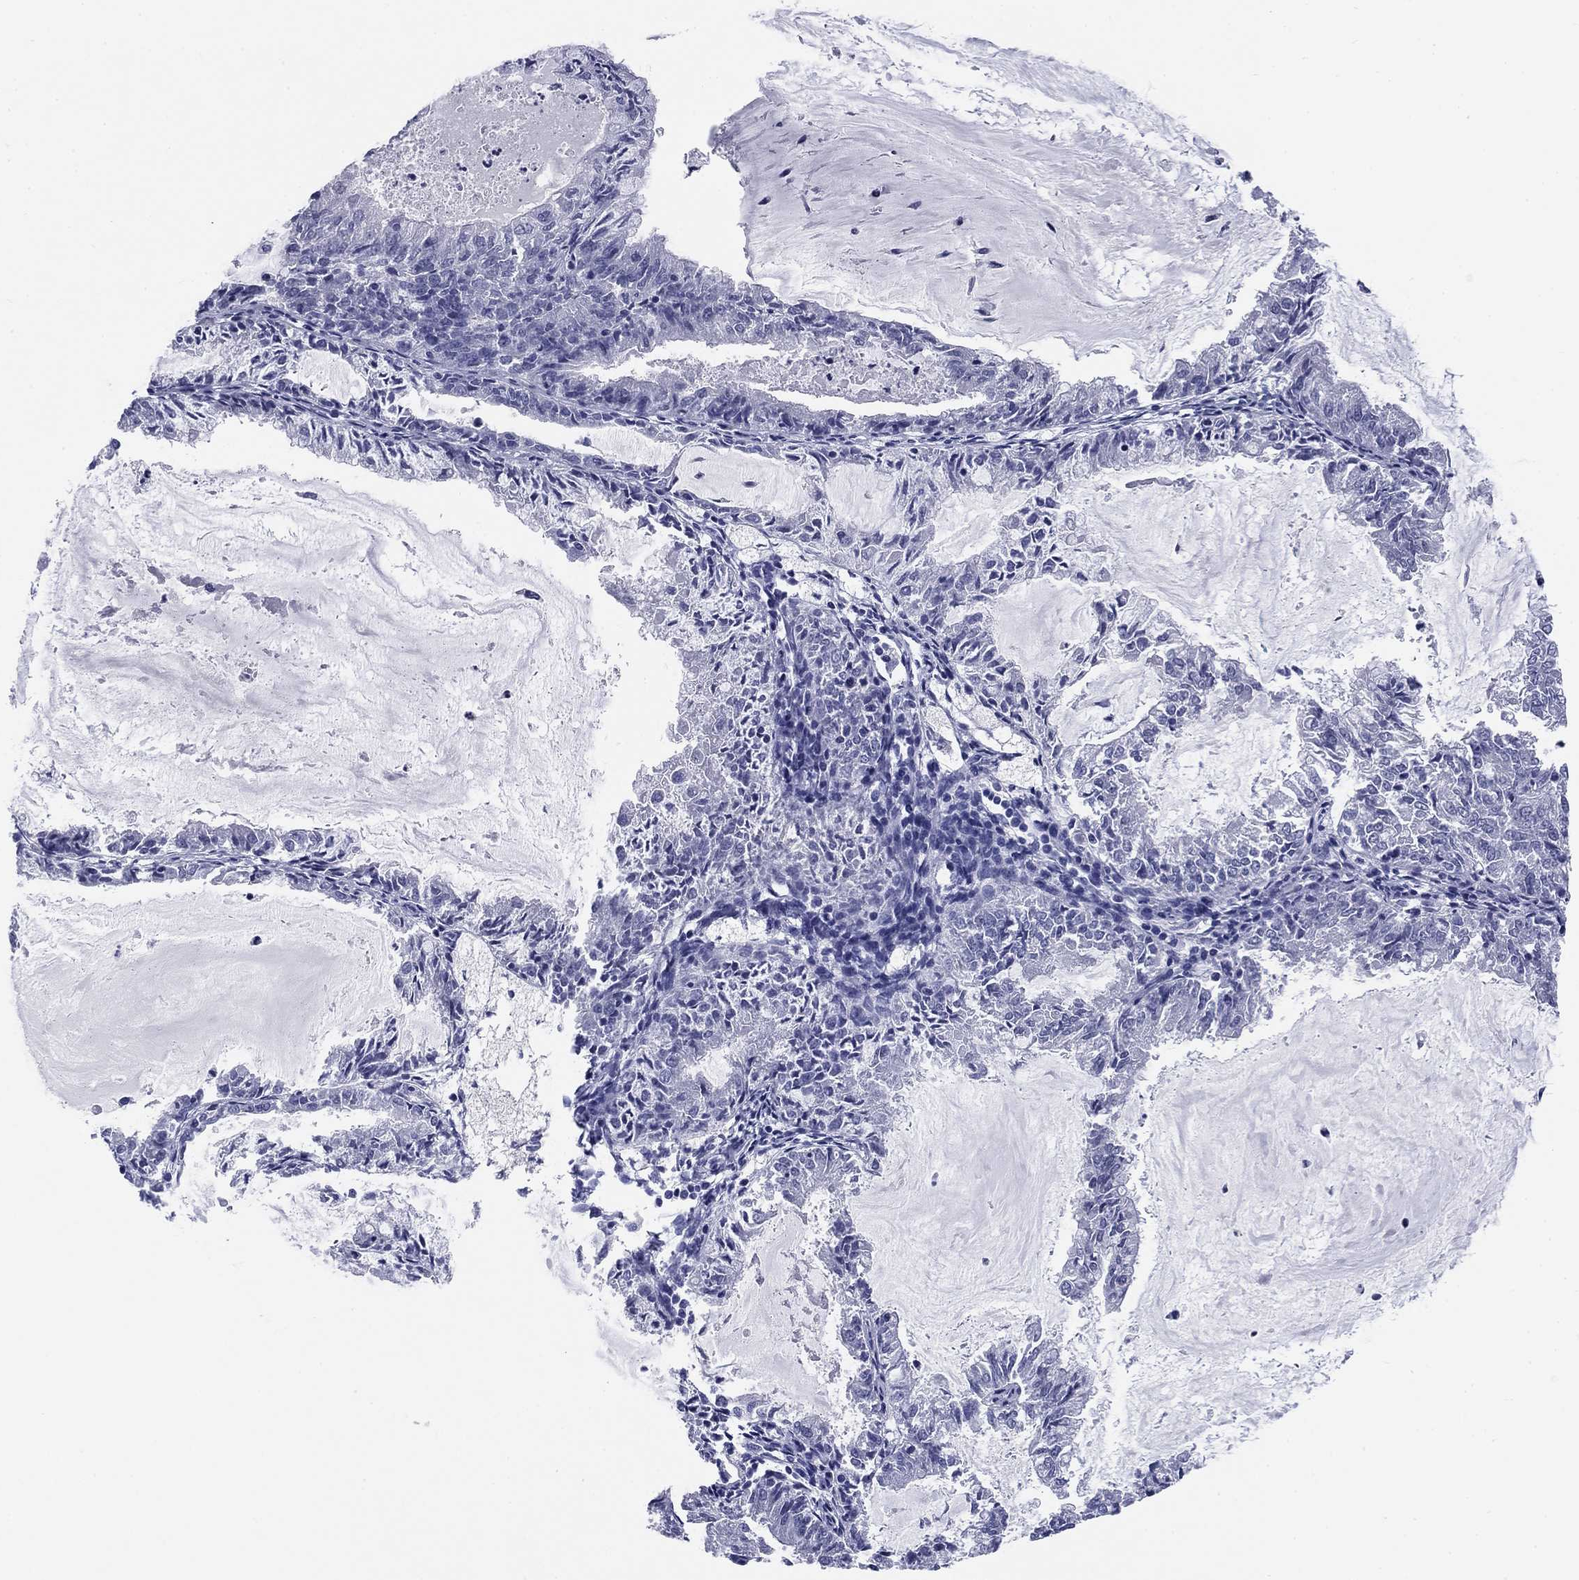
{"staining": {"intensity": "negative", "quantity": "none", "location": "none"}, "tissue": "endometrial cancer", "cell_type": "Tumor cells", "image_type": "cancer", "snomed": [{"axis": "morphology", "description": "Adenocarcinoma, NOS"}, {"axis": "topography", "description": "Endometrium"}], "caption": "Human endometrial cancer stained for a protein using IHC exhibits no staining in tumor cells.", "gene": "KCNH1", "patient": {"sex": "female", "age": 57}}